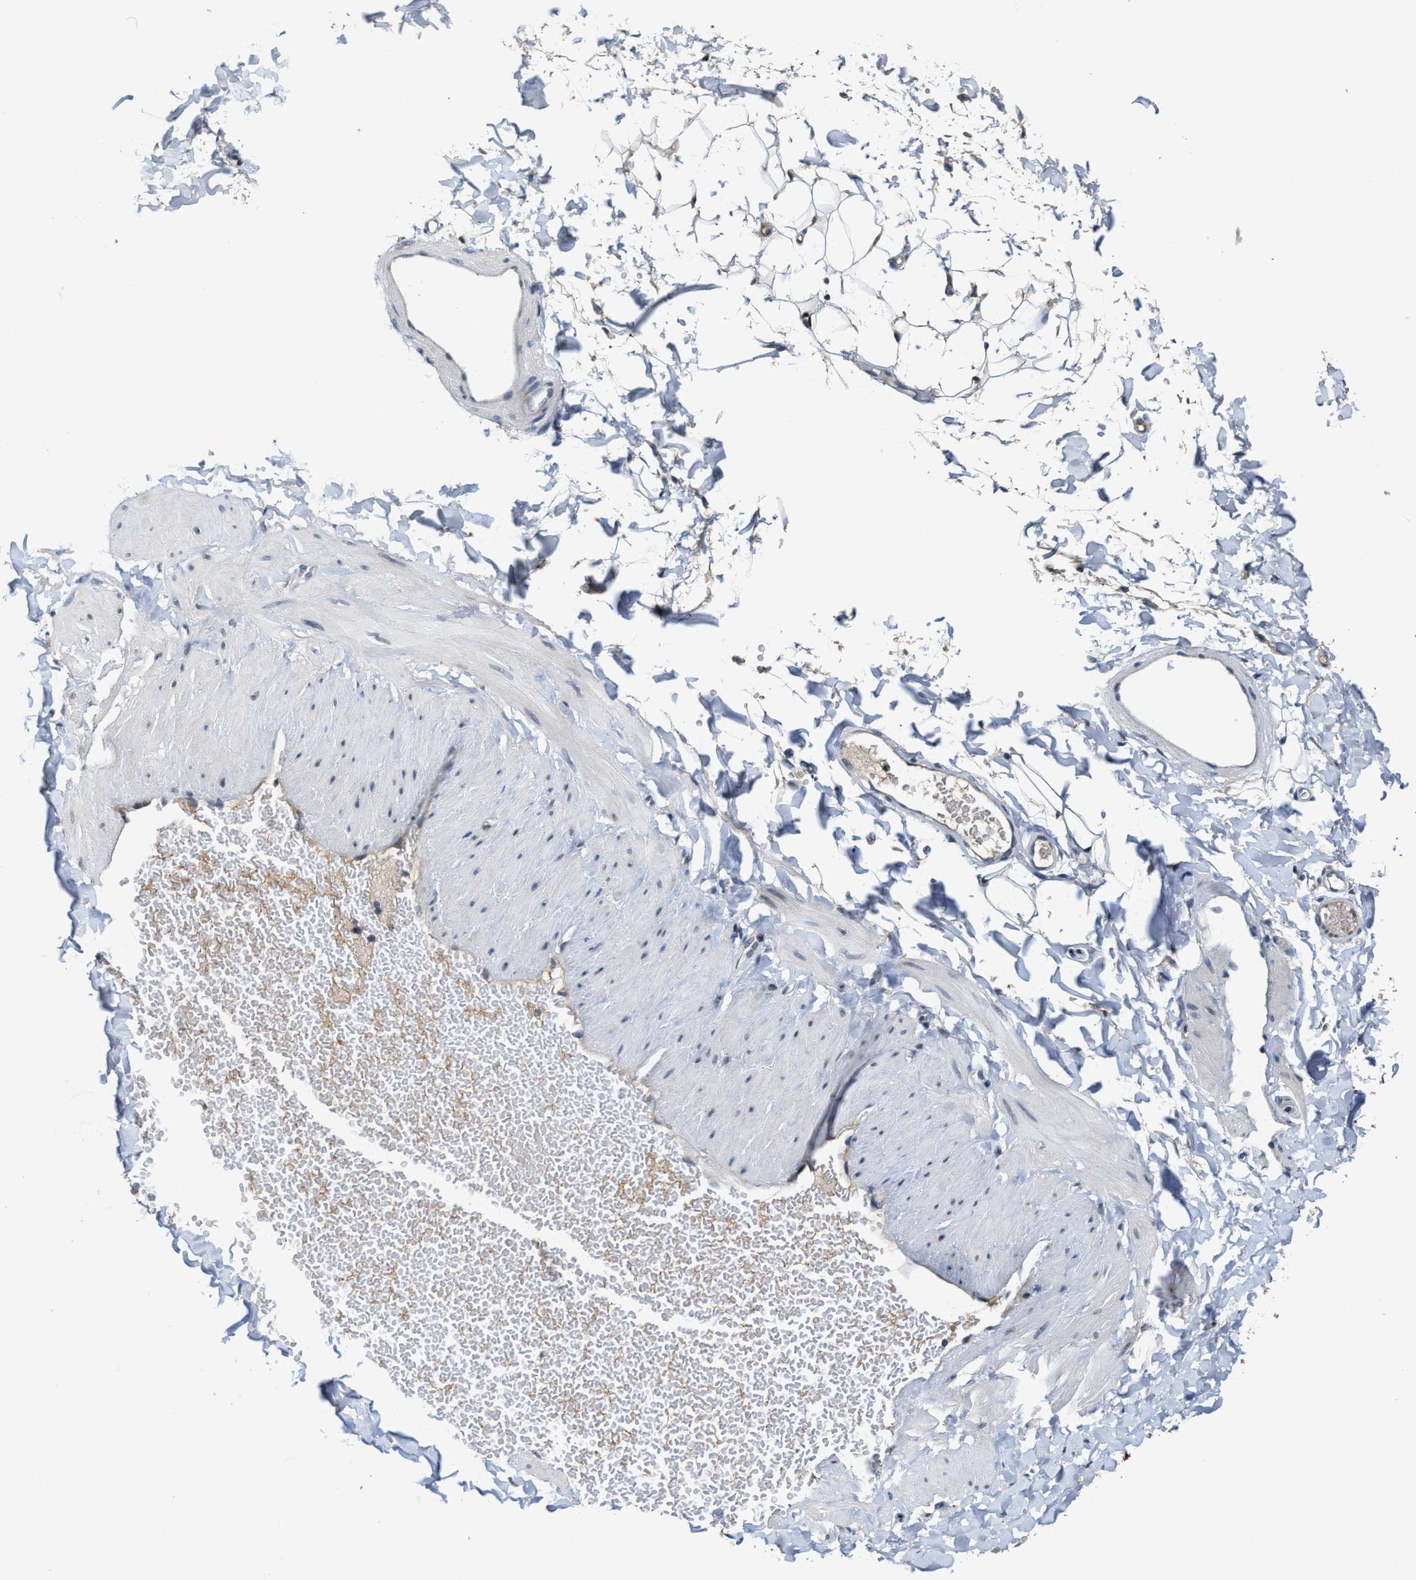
{"staining": {"intensity": "strong", "quantity": ">75%", "location": "nuclear"}, "tissue": "adipose tissue", "cell_type": "Adipocytes", "image_type": "normal", "snomed": [{"axis": "morphology", "description": "Normal tissue, NOS"}, {"axis": "topography", "description": "Adipose tissue"}, {"axis": "topography", "description": "Vascular tissue"}, {"axis": "topography", "description": "Peripheral nerve tissue"}], "caption": "Adipose tissue stained with a brown dye reveals strong nuclear positive expression in approximately >75% of adipocytes.", "gene": "ZNF20", "patient": {"sex": "male", "age": 25}}